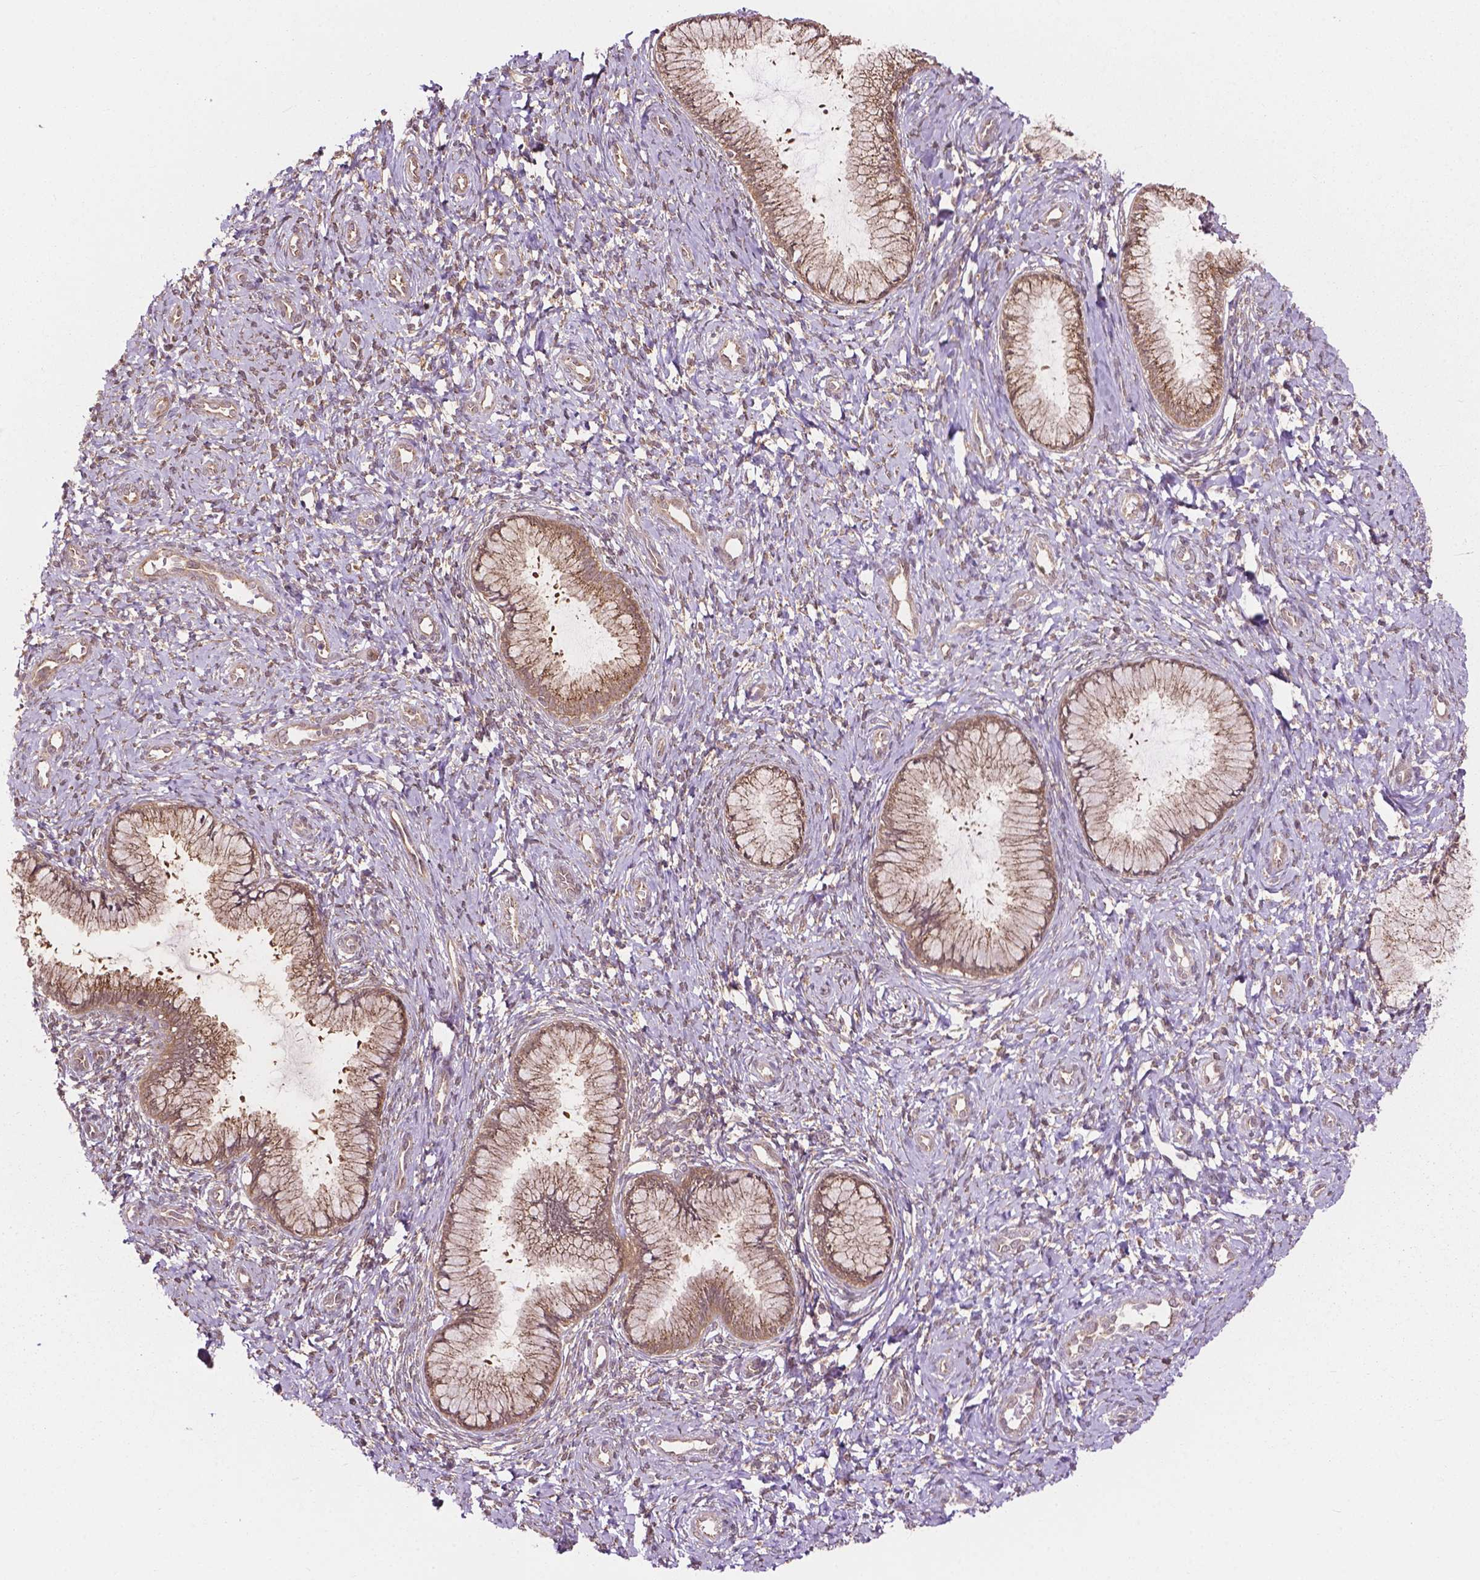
{"staining": {"intensity": "weak", "quantity": ">75%", "location": "cytoplasmic/membranous"}, "tissue": "cervix", "cell_type": "Glandular cells", "image_type": "normal", "snomed": [{"axis": "morphology", "description": "Normal tissue, NOS"}, {"axis": "topography", "description": "Cervix"}], "caption": "IHC (DAB (3,3'-diaminobenzidine)) staining of benign human cervix demonstrates weak cytoplasmic/membranous protein staining in approximately >75% of glandular cells.", "gene": "PPP1CB", "patient": {"sex": "female", "age": 37}}